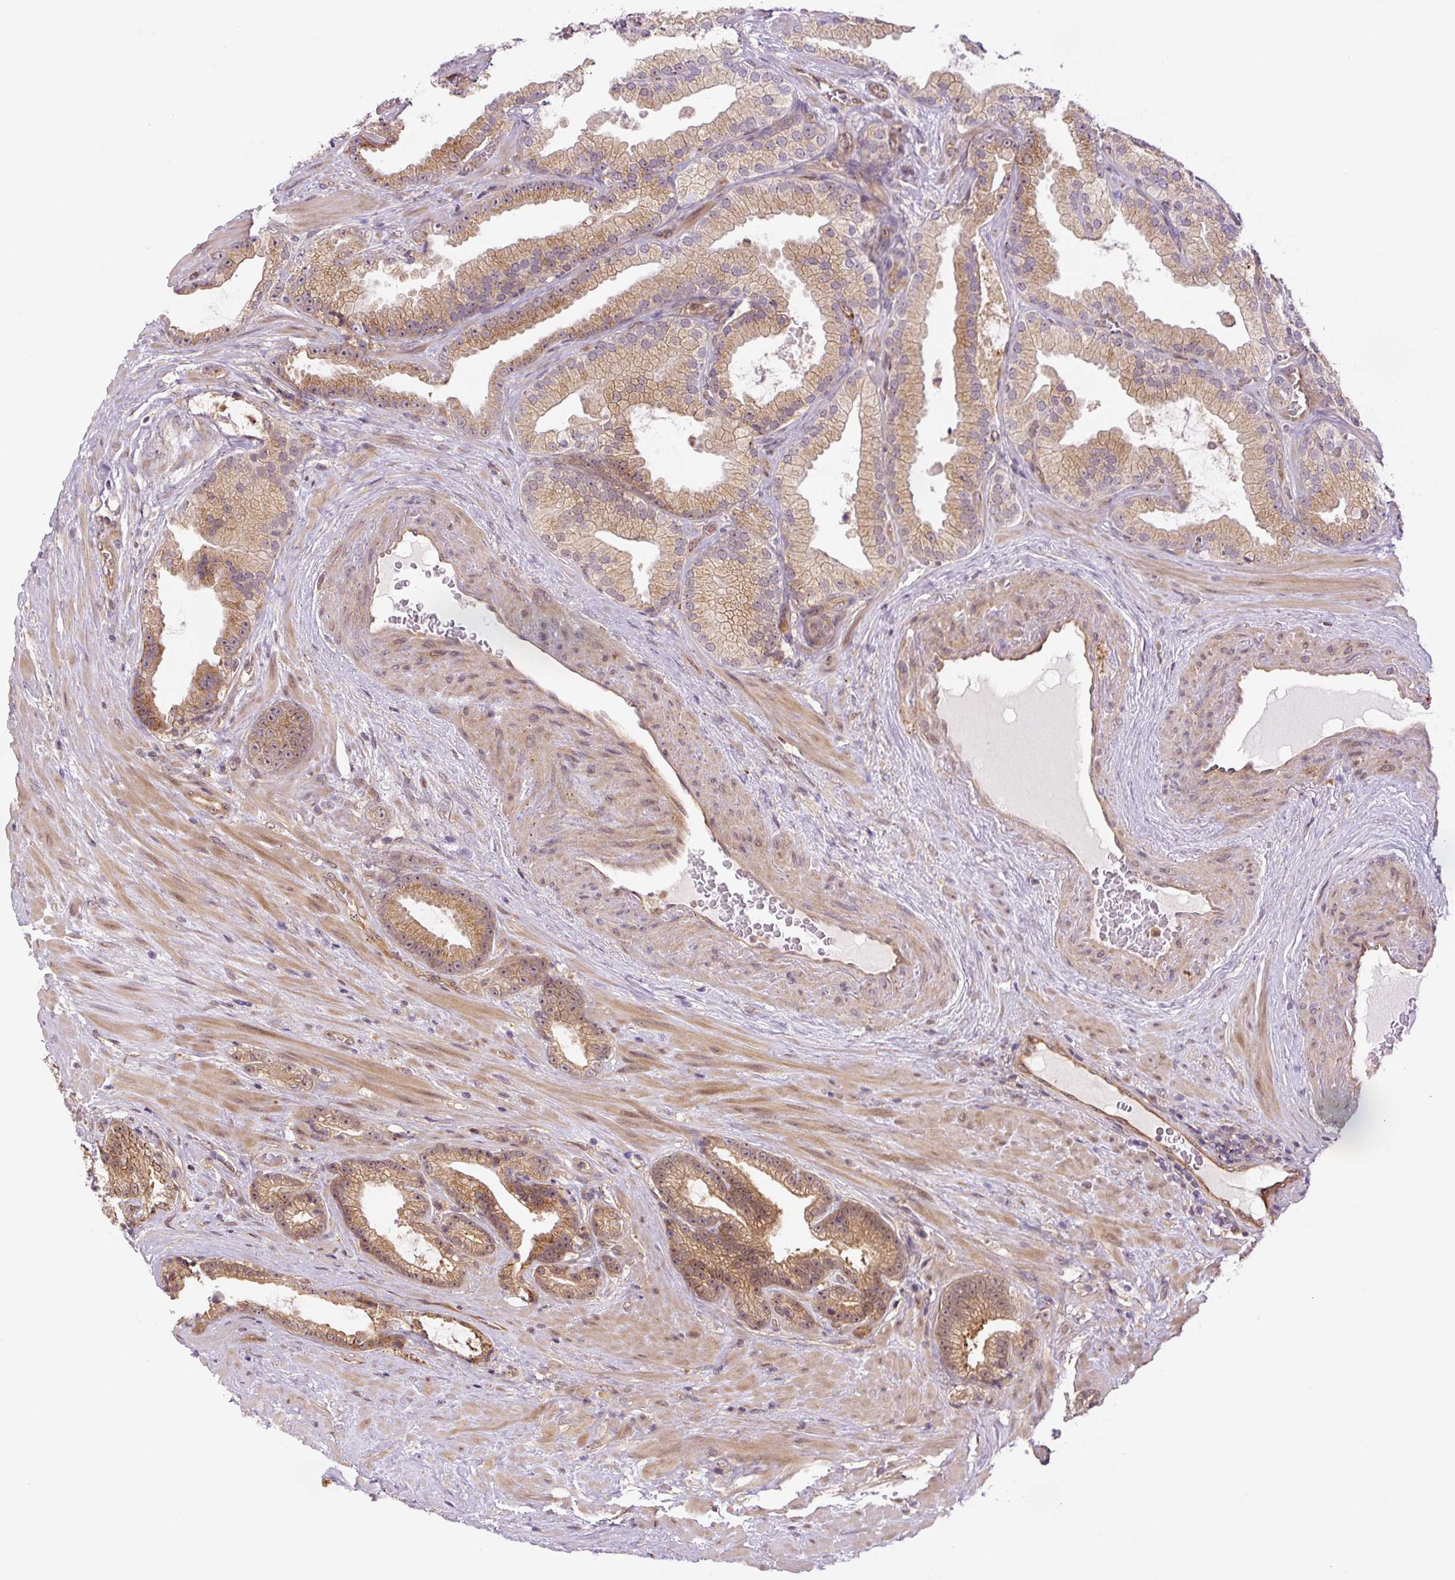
{"staining": {"intensity": "moderate", "quantity": ">75%", "location": "cytoplasmic/membranous"}, "tissue": "prostate cancer", "cell_type": "Tumor cells", "image_type": "cancer", "snomed": [{"axis": "morphology", "description": "Adenocarcinoma, High grade"}, {"axis": "topography", "description": "Prostate"}], "caption": "Moderate cytoplasmic/membranous positivity for a protein is present in about >75% of tumor cells of prostate cancer (high-grade adenocarcinoma) using immunohistochemistry.", "gene": "ZSWIM7", "patient": {"sex": "male", "age": 68}}